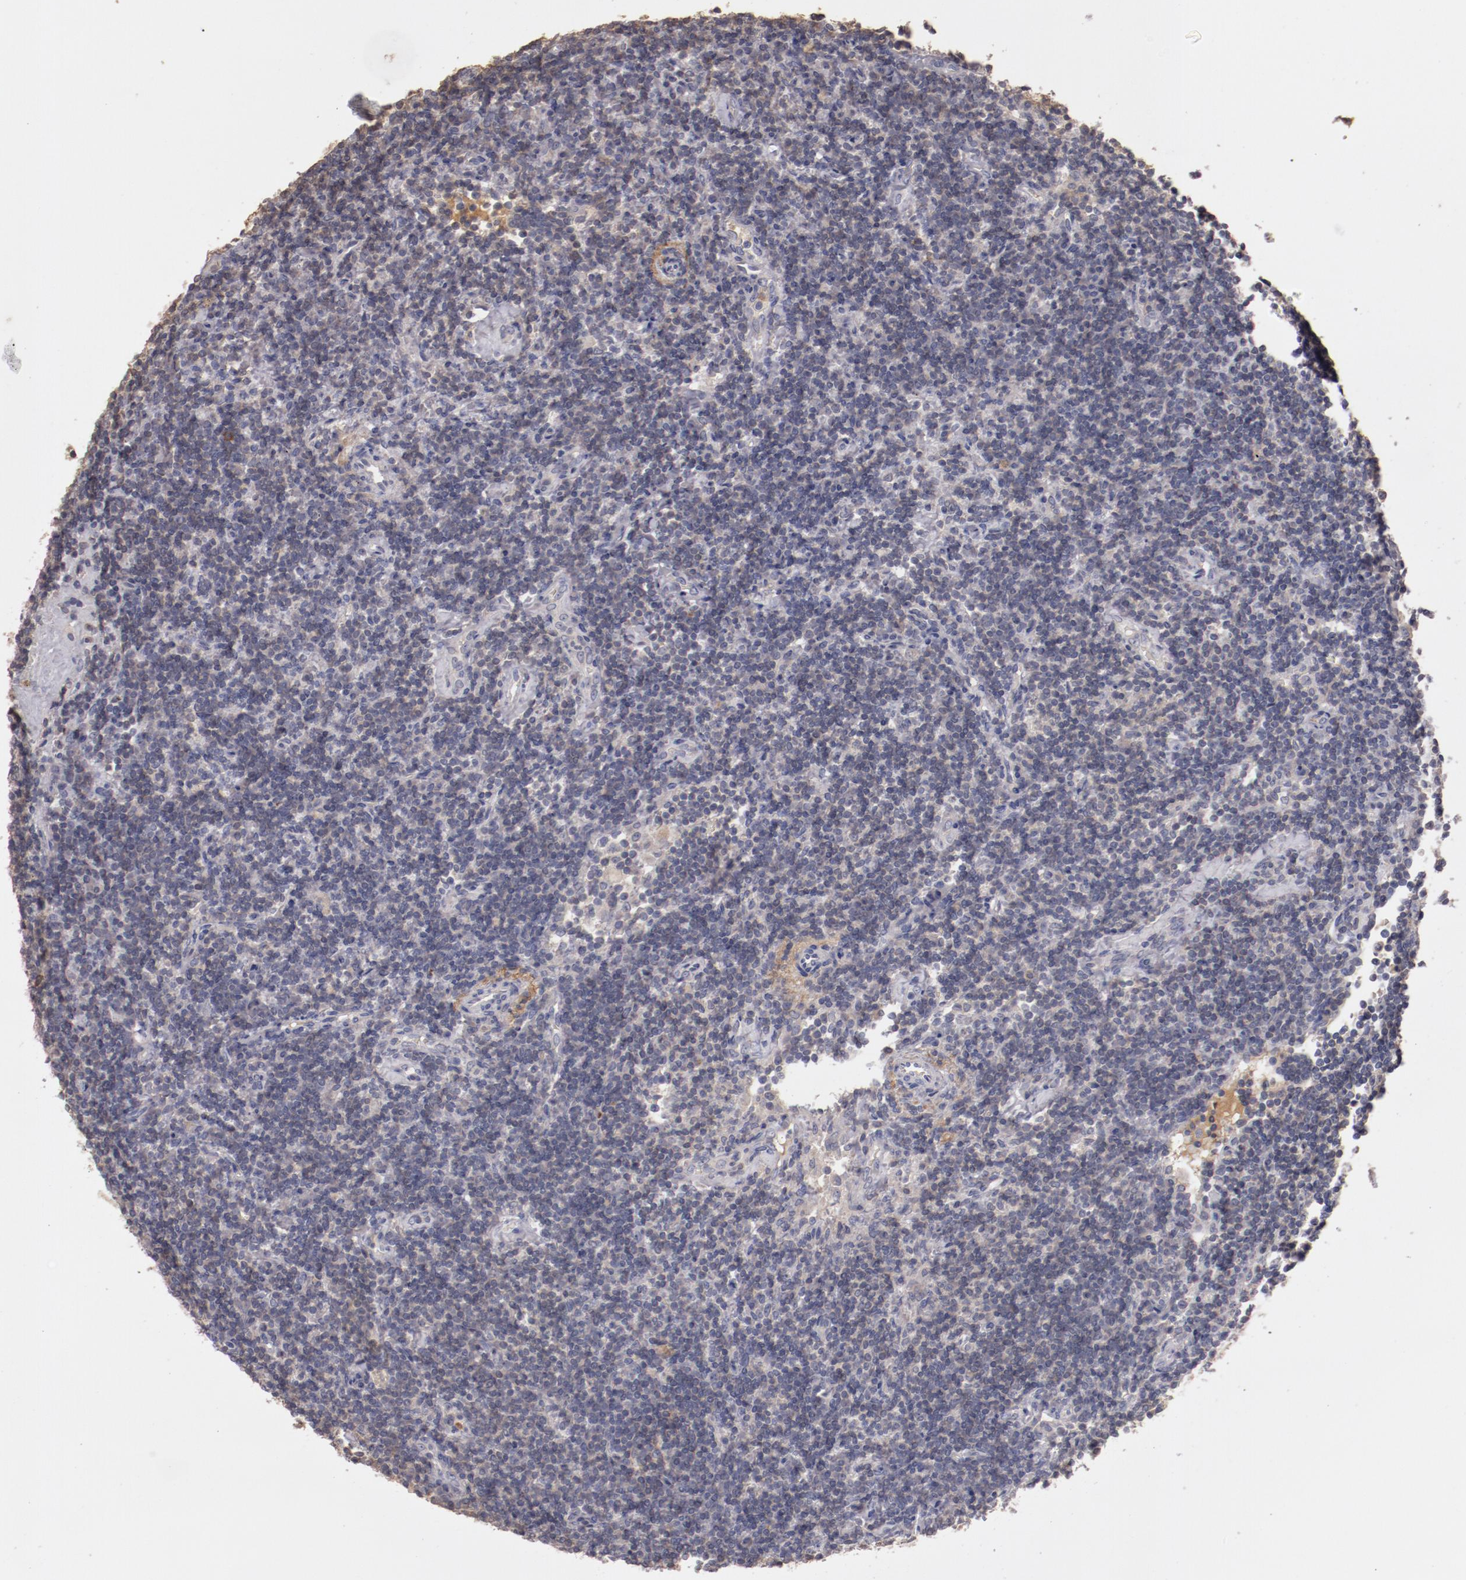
{"staining": {"intensity": "negative", "quantity": "none", "location": "none"}, "tissue": "lymphoma", "cell_type": "Tumor cells", "image_type": "cancer", "snomed": [{"axis": "morphology", "description": "Malignant lymphoma, non-Hodgkin's type, Low grade"}, {"axis": "topography", "description": "Lymph node"}], "caption": "Immunohistochemical staining of low-grade malignant lymphoma, non-Hodgkin's type reveals no significant expression in tumor cells.", "gene": "MBL2", "patient": {"sex": "male", "age": 70}}